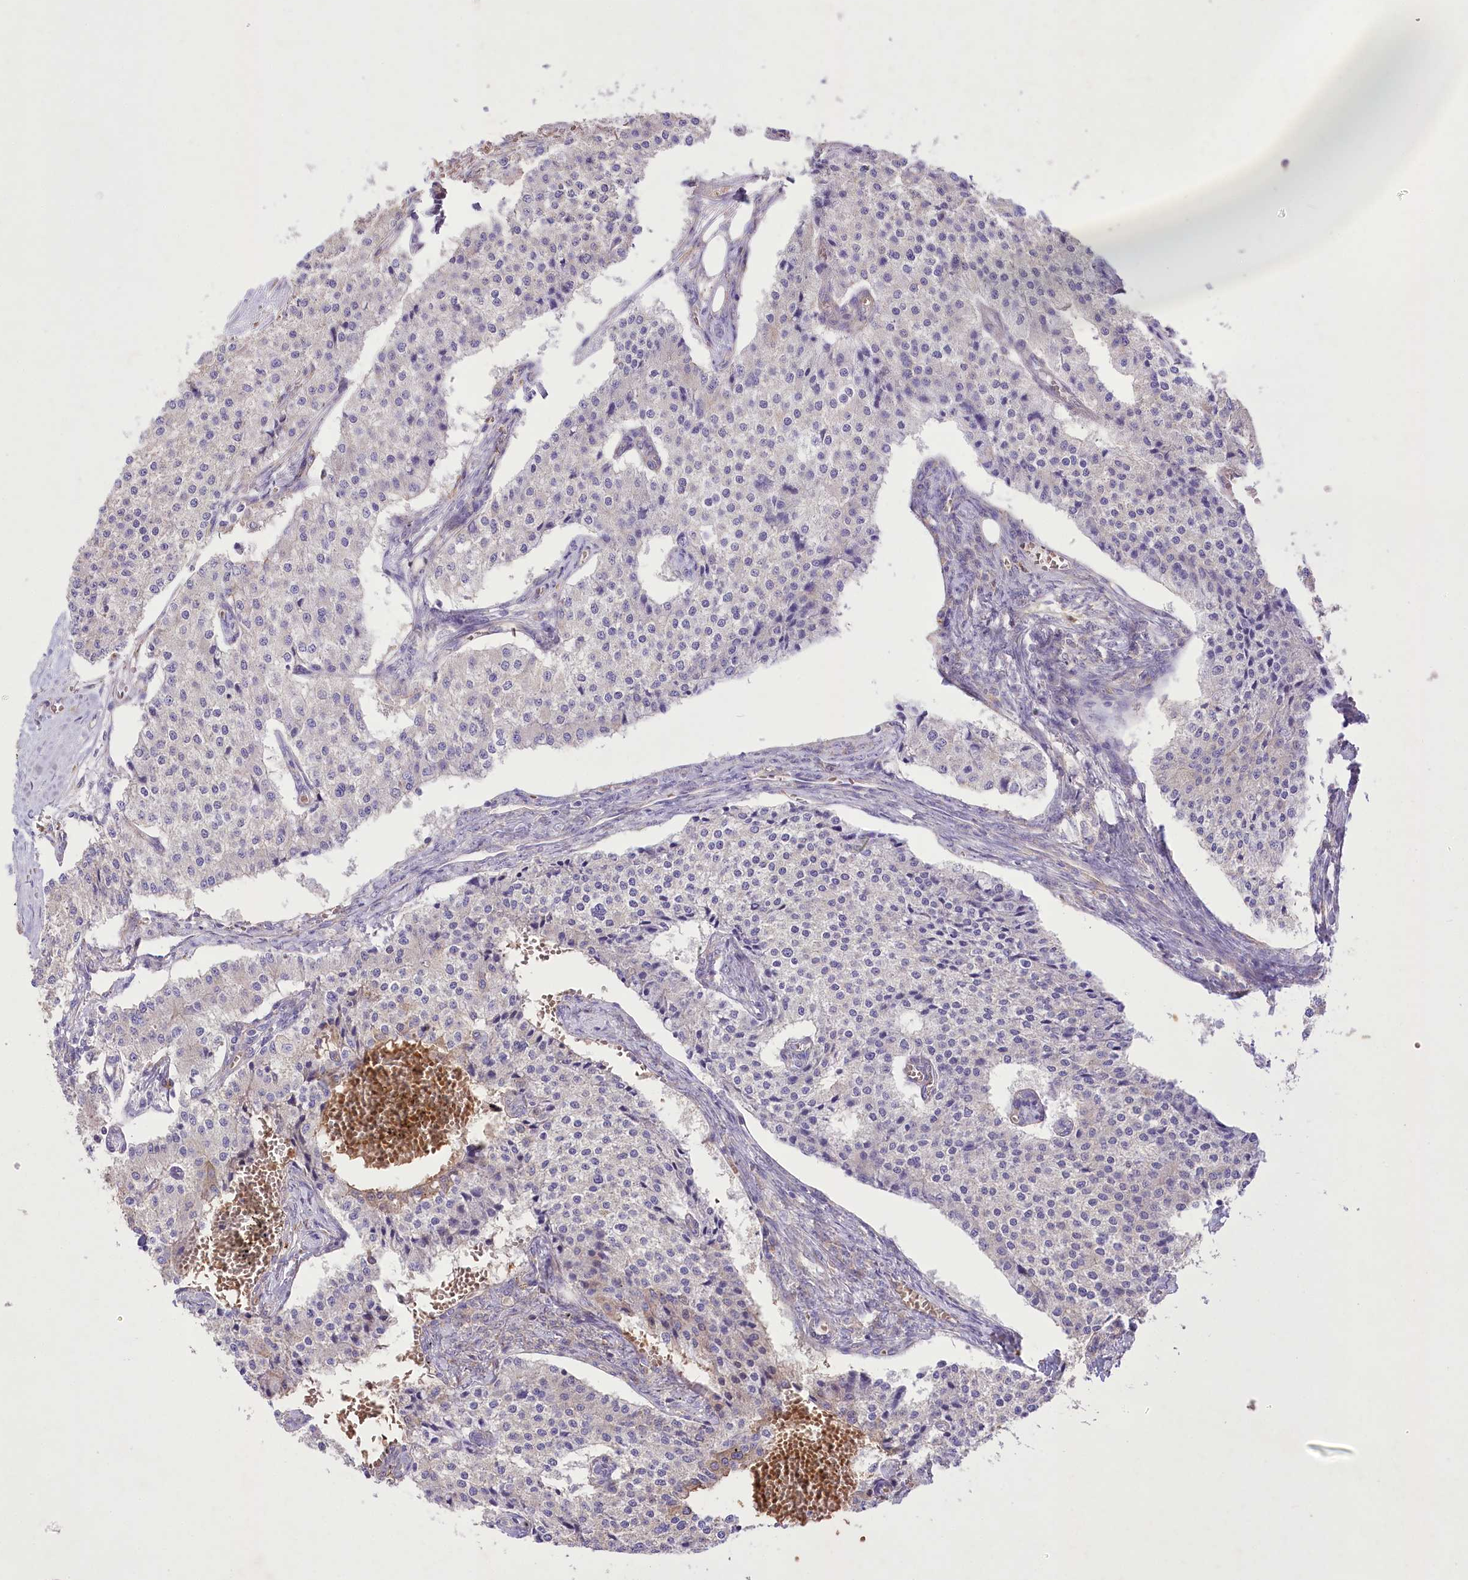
{"staining": {"intensity": "negative", "quantity": "none", "location": "none"}, "tissue": "carcinoid", "cell_type": "Tumor cells", "image_type": "cancer", "snomed": [{"axis": "morphology", "description": "Carcinoid, malignant, NOS"}, {"axis": "topography", "description": "Colon"}], "caption": "A micrograph of carcinoid stained for a protein shows no brown staining in tumor cells.", "gene": "PRSS53", "patient": {"sex": "female", "age": 52}}